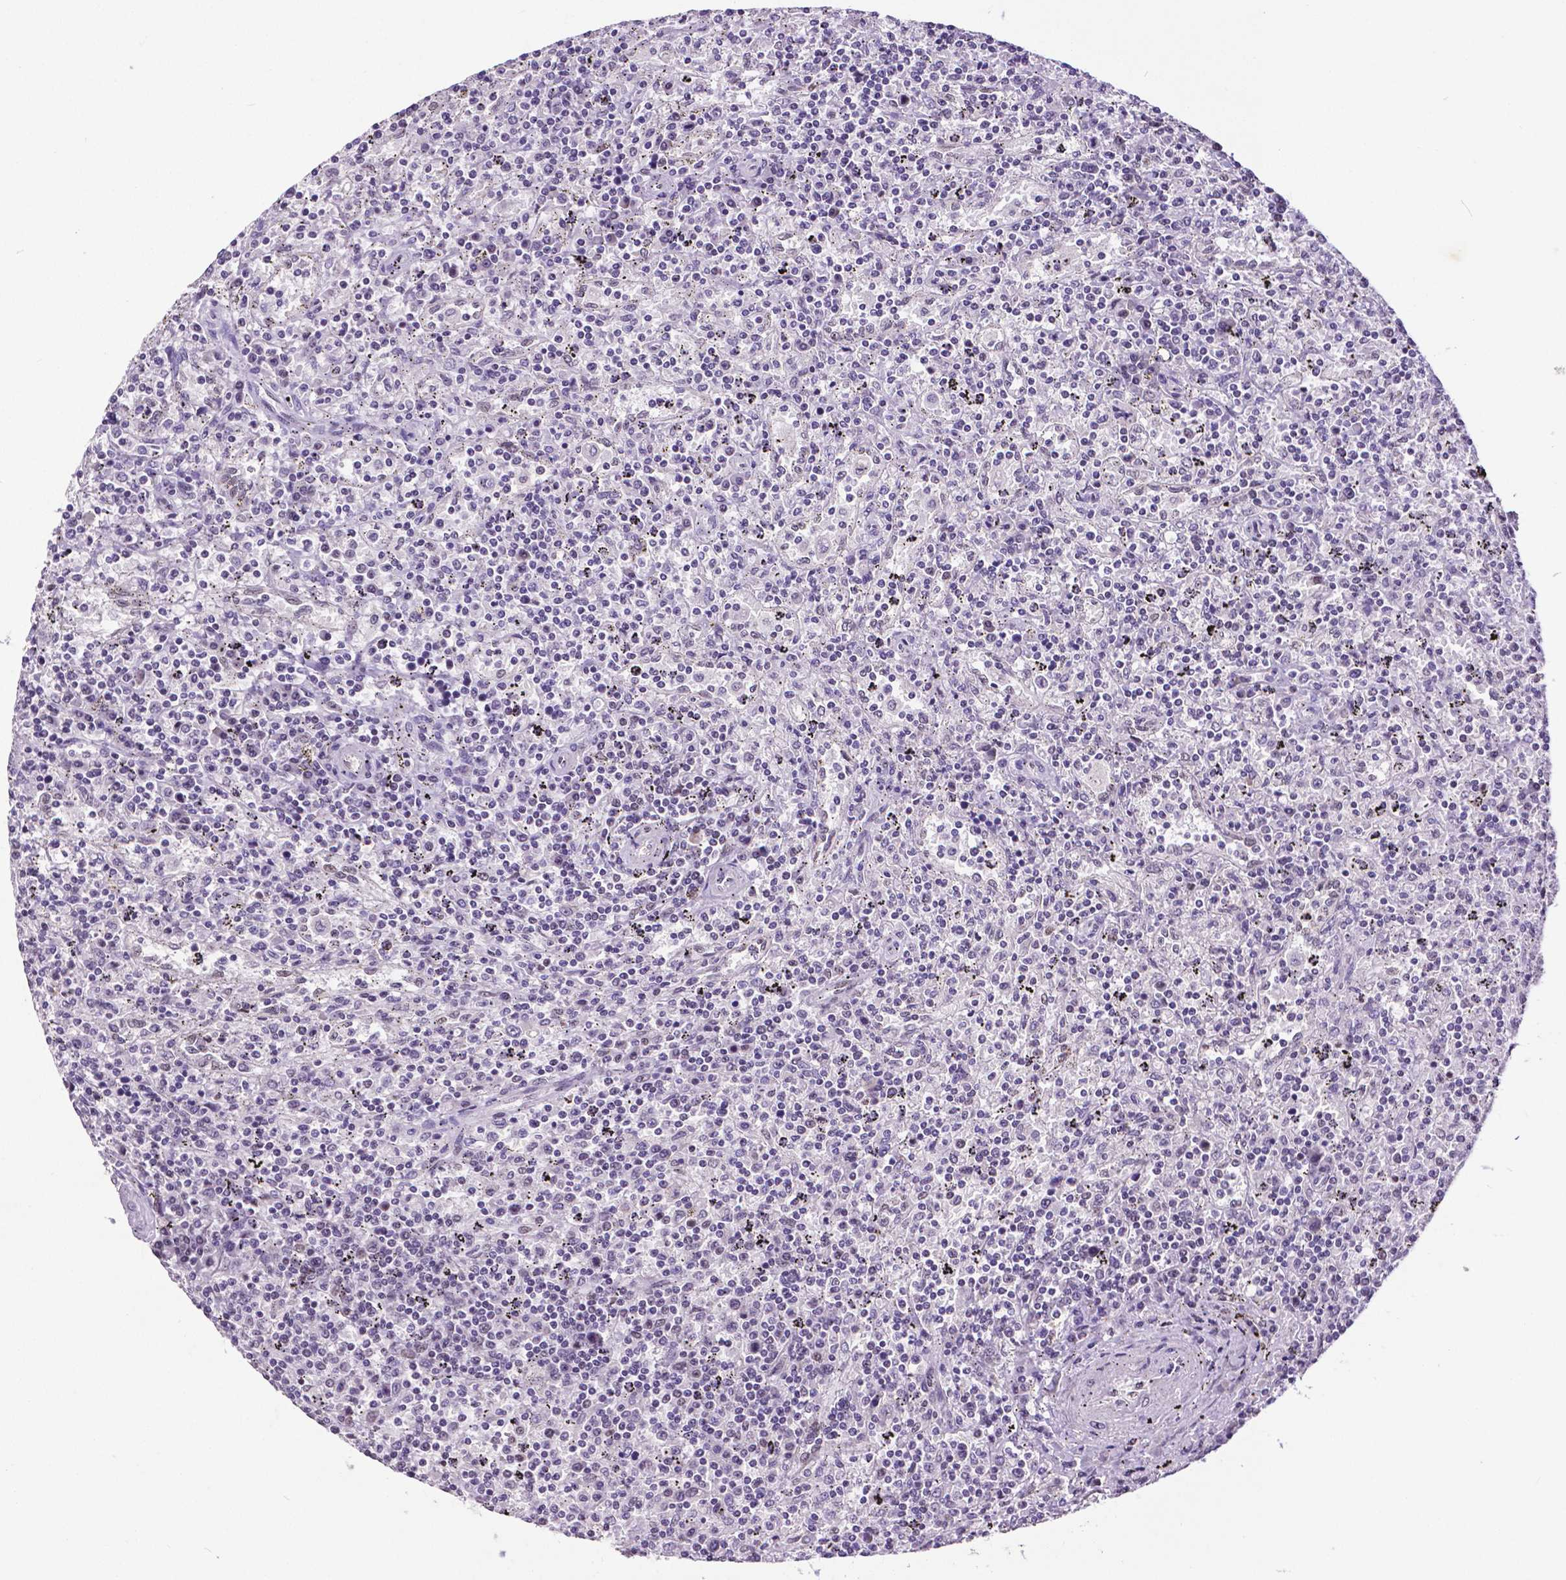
{"staining": {"intensity": "negative", "quantity": "none", "location": "none"}, "tissue": "lymphoma", "cell_type": "Tumor cells", "image_type": "cancer", "snomed": [{"axis": "morphology", "description": "Malignant lymphoma, non-Hodgkin's type, Low grade"}, {"axis": "topography", "description": "Spleen"}], "caption": "This is an immunohistochemistry (IHC) histopathology image of human malignant lymphoma, non-Hodgkin's type (low-grade). There is no staining in tumor cells.", "gene": "ATRX", "patient": {"sex": "male", "age": 62}}